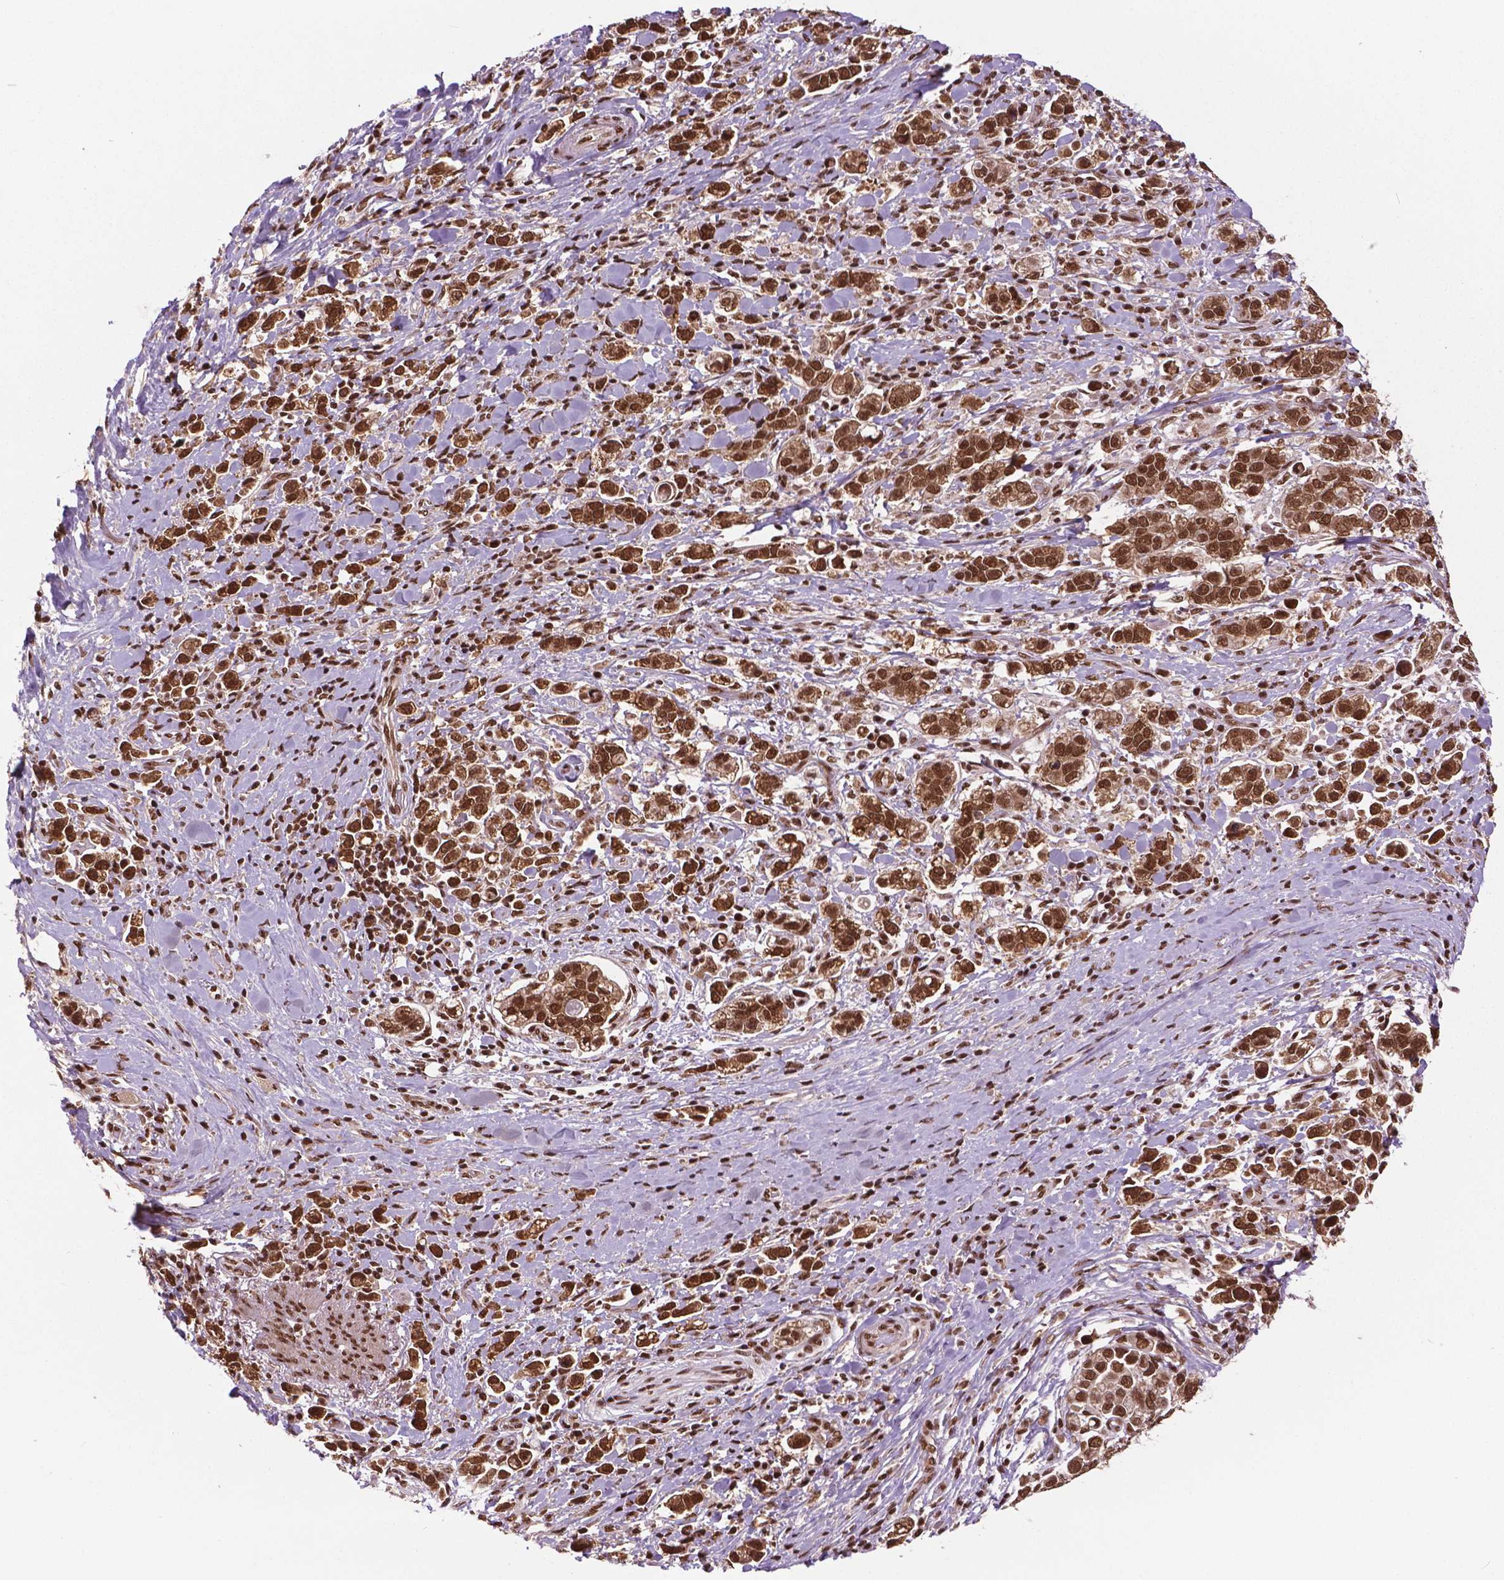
{"staining": {"intensity": "strong", "quantity": ">75%", "location": "nuclear"}, "tissue": "stomach cancer", "cell_type": "Tumor cells", "image_type": "cancer", "snomed": [{"axis": "morphology", "description": "Adenocarcinoma, NOS"}, {"axis": "topography", "description": "Stomach"}], "caption": "Brown immunohistochemical staining in human stomach cancer demonstrates strong nuclear expression in about >75% of tumor cells.", "gene": "SIRT6", "patient": {"sex": "male", "age": 93}}